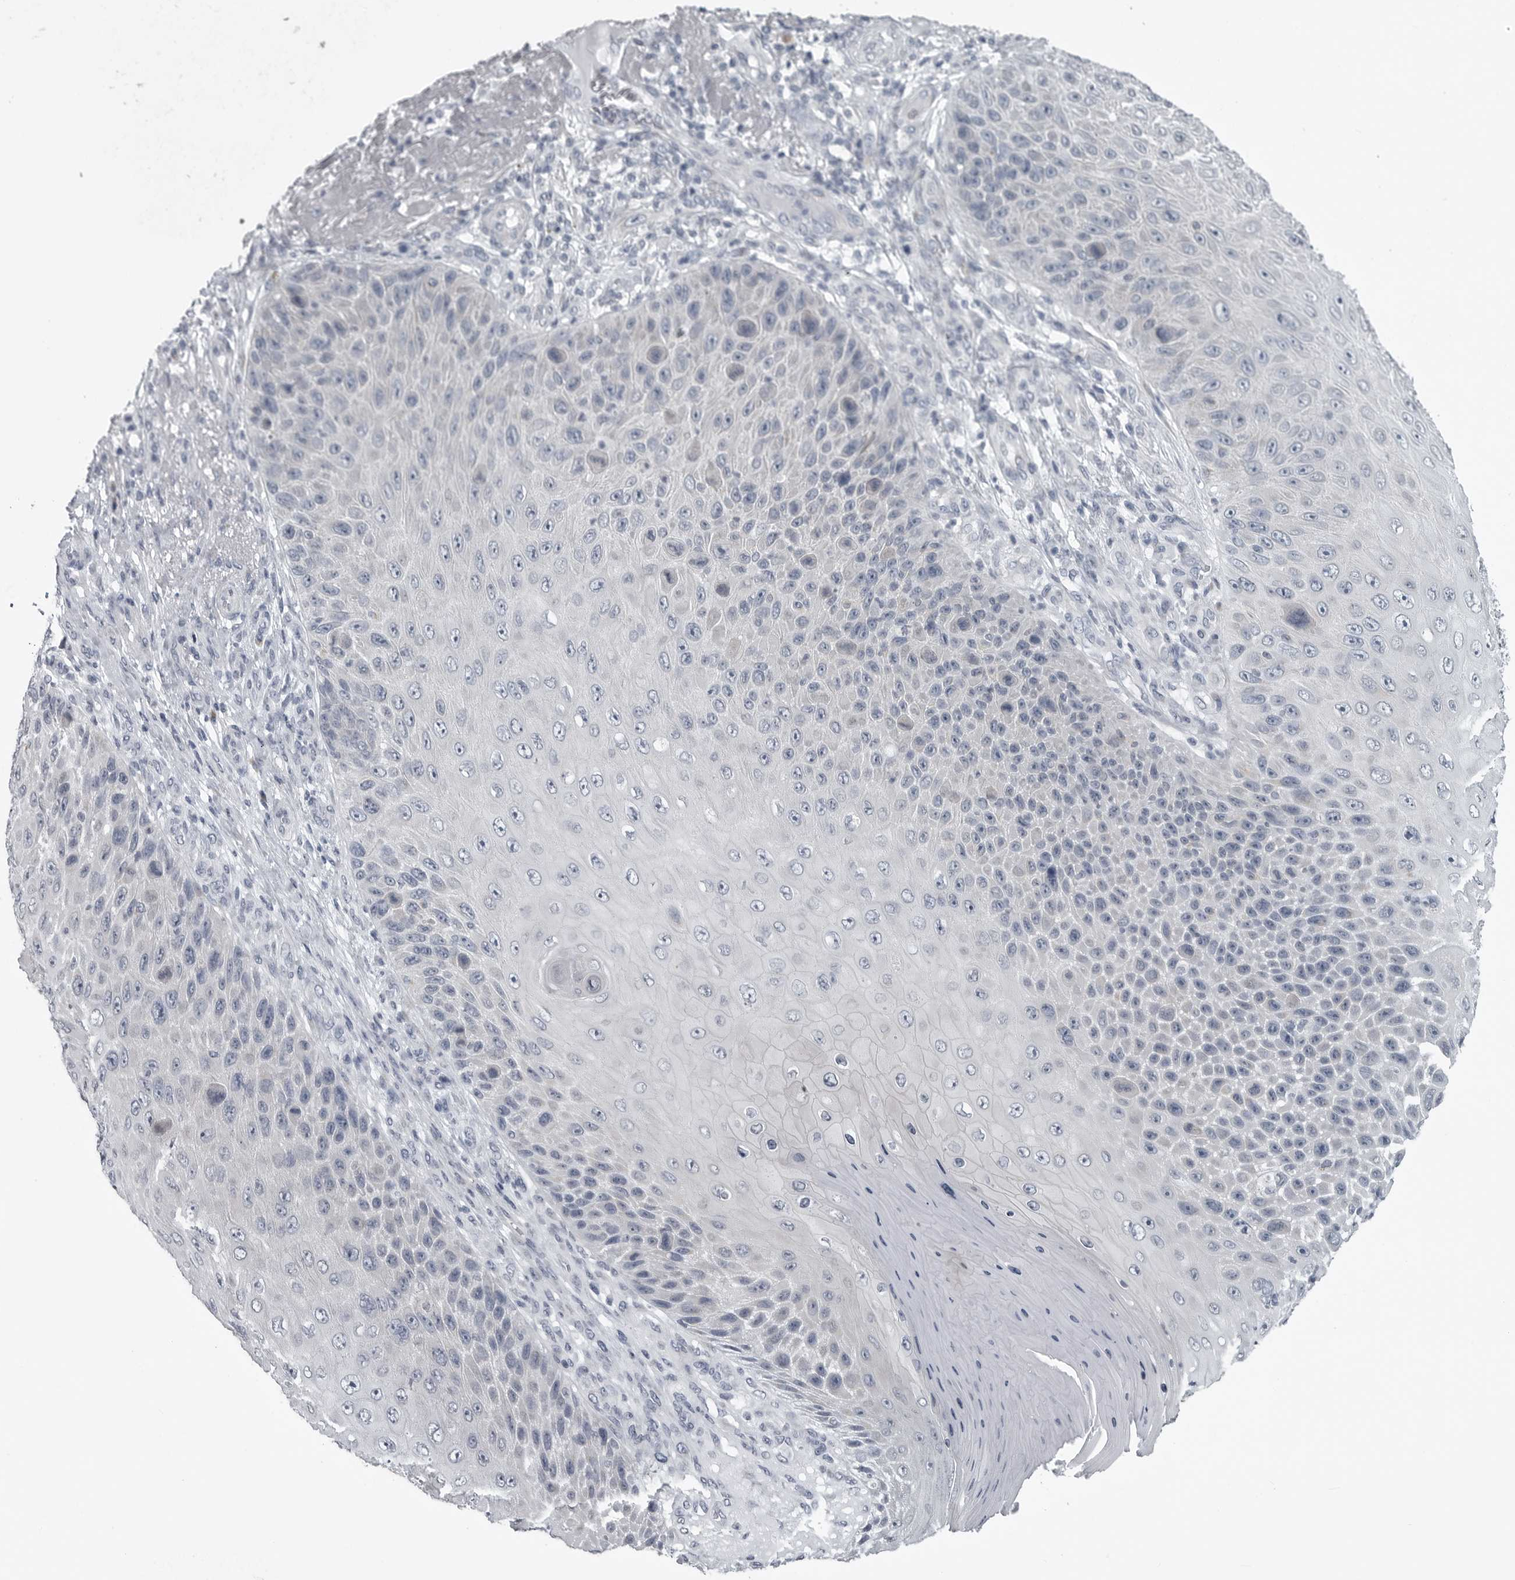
{"staining": {"intensity": "negative", "quantity": "none", "location": "none"}, "tissue": "skin cancer", "cell_type": "Tumor cells", "image_type": "cancer", "snomed": [{"axis": "morphology", "description": "Squamous cell carcinoma, NOS"}, {"axis": "topography", "description": "Skin"}], "caption": "IHC histopathology image of neoplastic tissue: human skin cancer (squamous cell carcinoma) stained with DAB (3,3'-diaminobenzidine) reveals no significant protein staining in tumor cells.", "gene": "MYOC", "patient": {"sex": "female", "age": 88}}